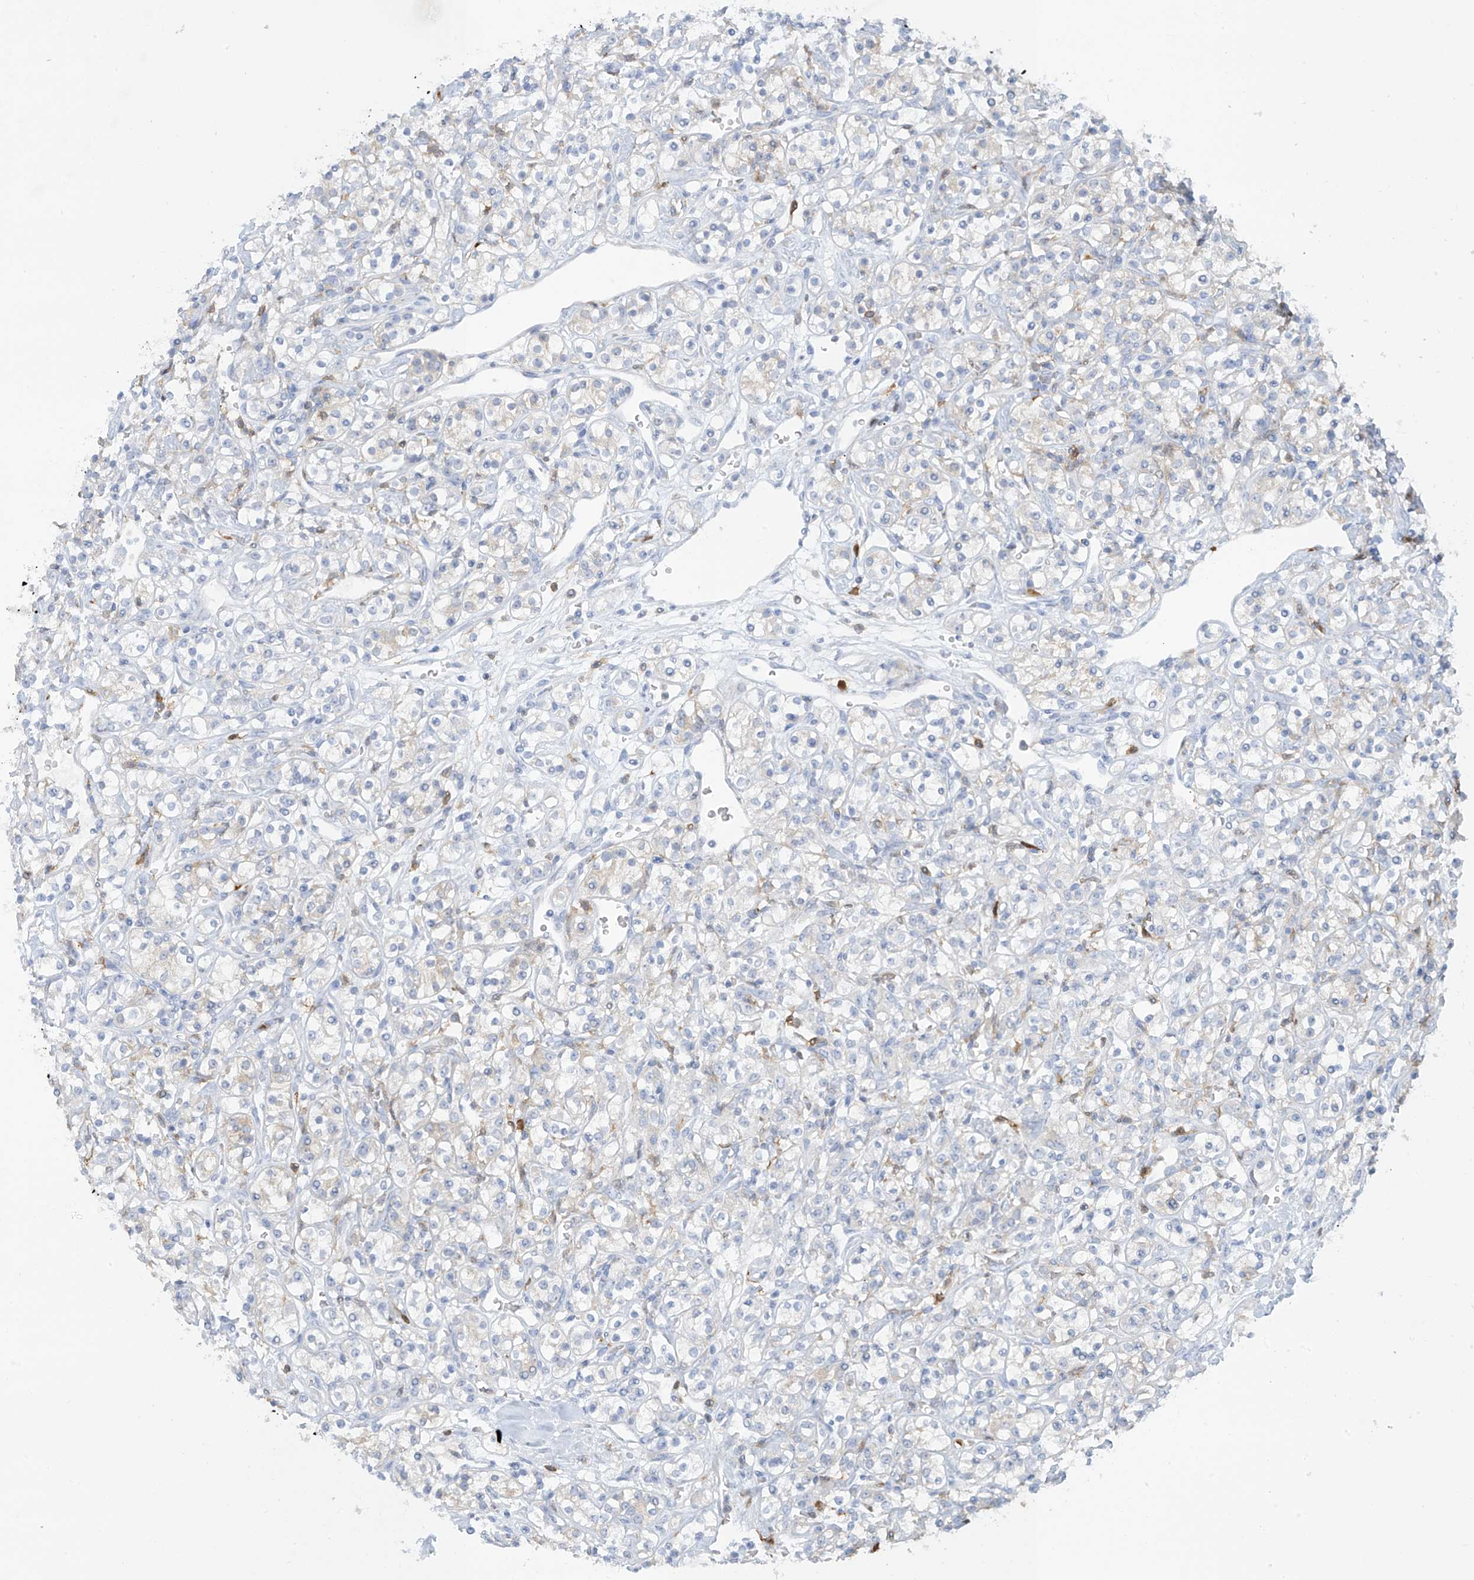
{"staining": {"intensity": "negative", "quantity": "none", "location": "none"}, "tissue": "renal cancer", "cell_type": "Tumor cells", "image_type": "cancer", "snomed": [{"axis": "morphology", "description": "Adenocarcinoma, NOS"}, {"axis": "topography", "description": "Kidney"}], "caption": "High power microscopy photomicrograph of an immunohistochemistry histopathology image of renal adenocarcinoma, revealing no significant positivity in tumor cells.", "gene": "TRMT2B", "patient": {"sex": "male", "age": 77}}